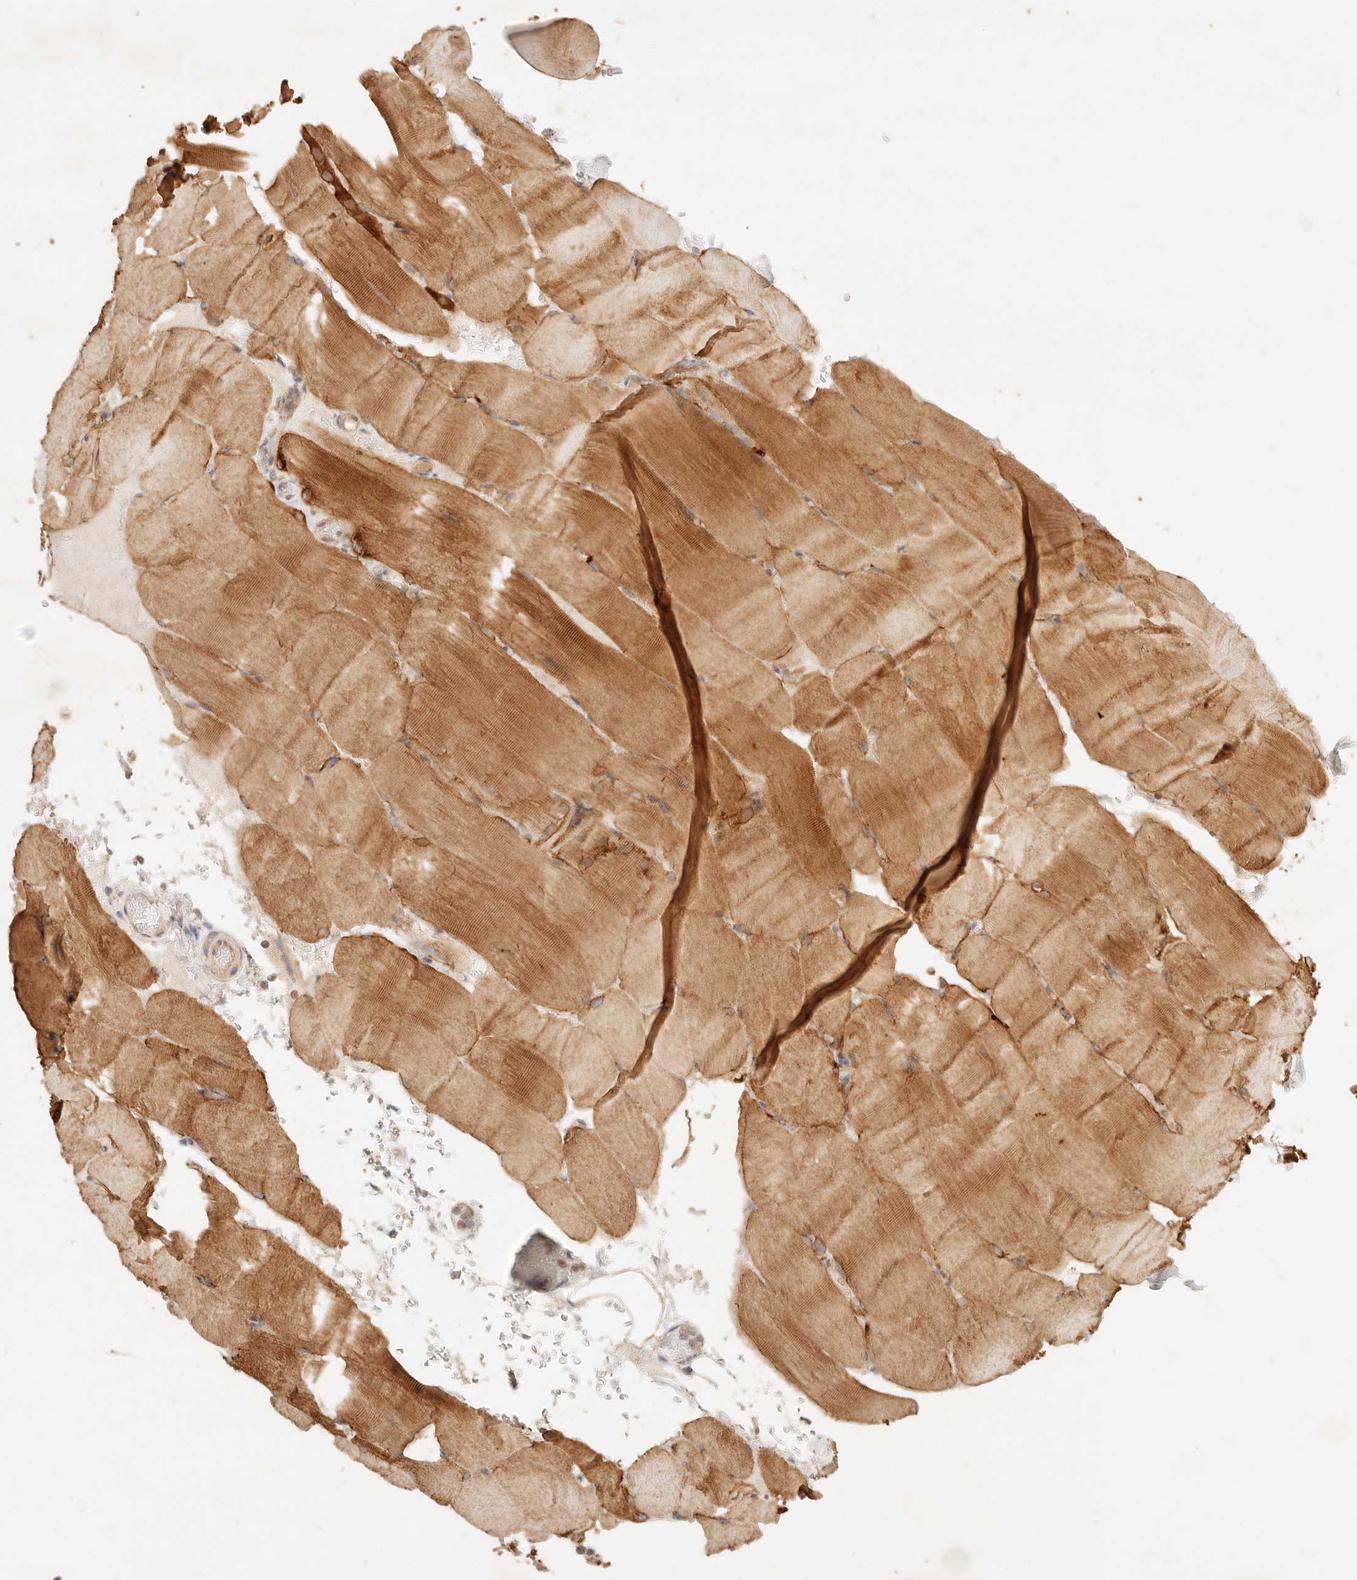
{"staining": {"intensity": "moderate", "quantity": ">75%", "location": "cytoplasmic/membranous"}, "tissue": "skeletal muscle", "cell_type": "Myocytes", "image_type": "normal", "snomed": [{"axis": "morphology", "description": "Normal tissue, NOS"}, {"axis": "topography", "description": "Skeletal muscle"}, {"axis": "topography", "description": "Parathyroid gland"}], "caption": "Moderate cytoplasmic/membranous positivity for a protein is present in about >75% of myocytes of normal skeletal muscle using immunohistochemistry (IHC).", "gene": "TRIM11", "patient": {"sex": "female", "age": 37}}